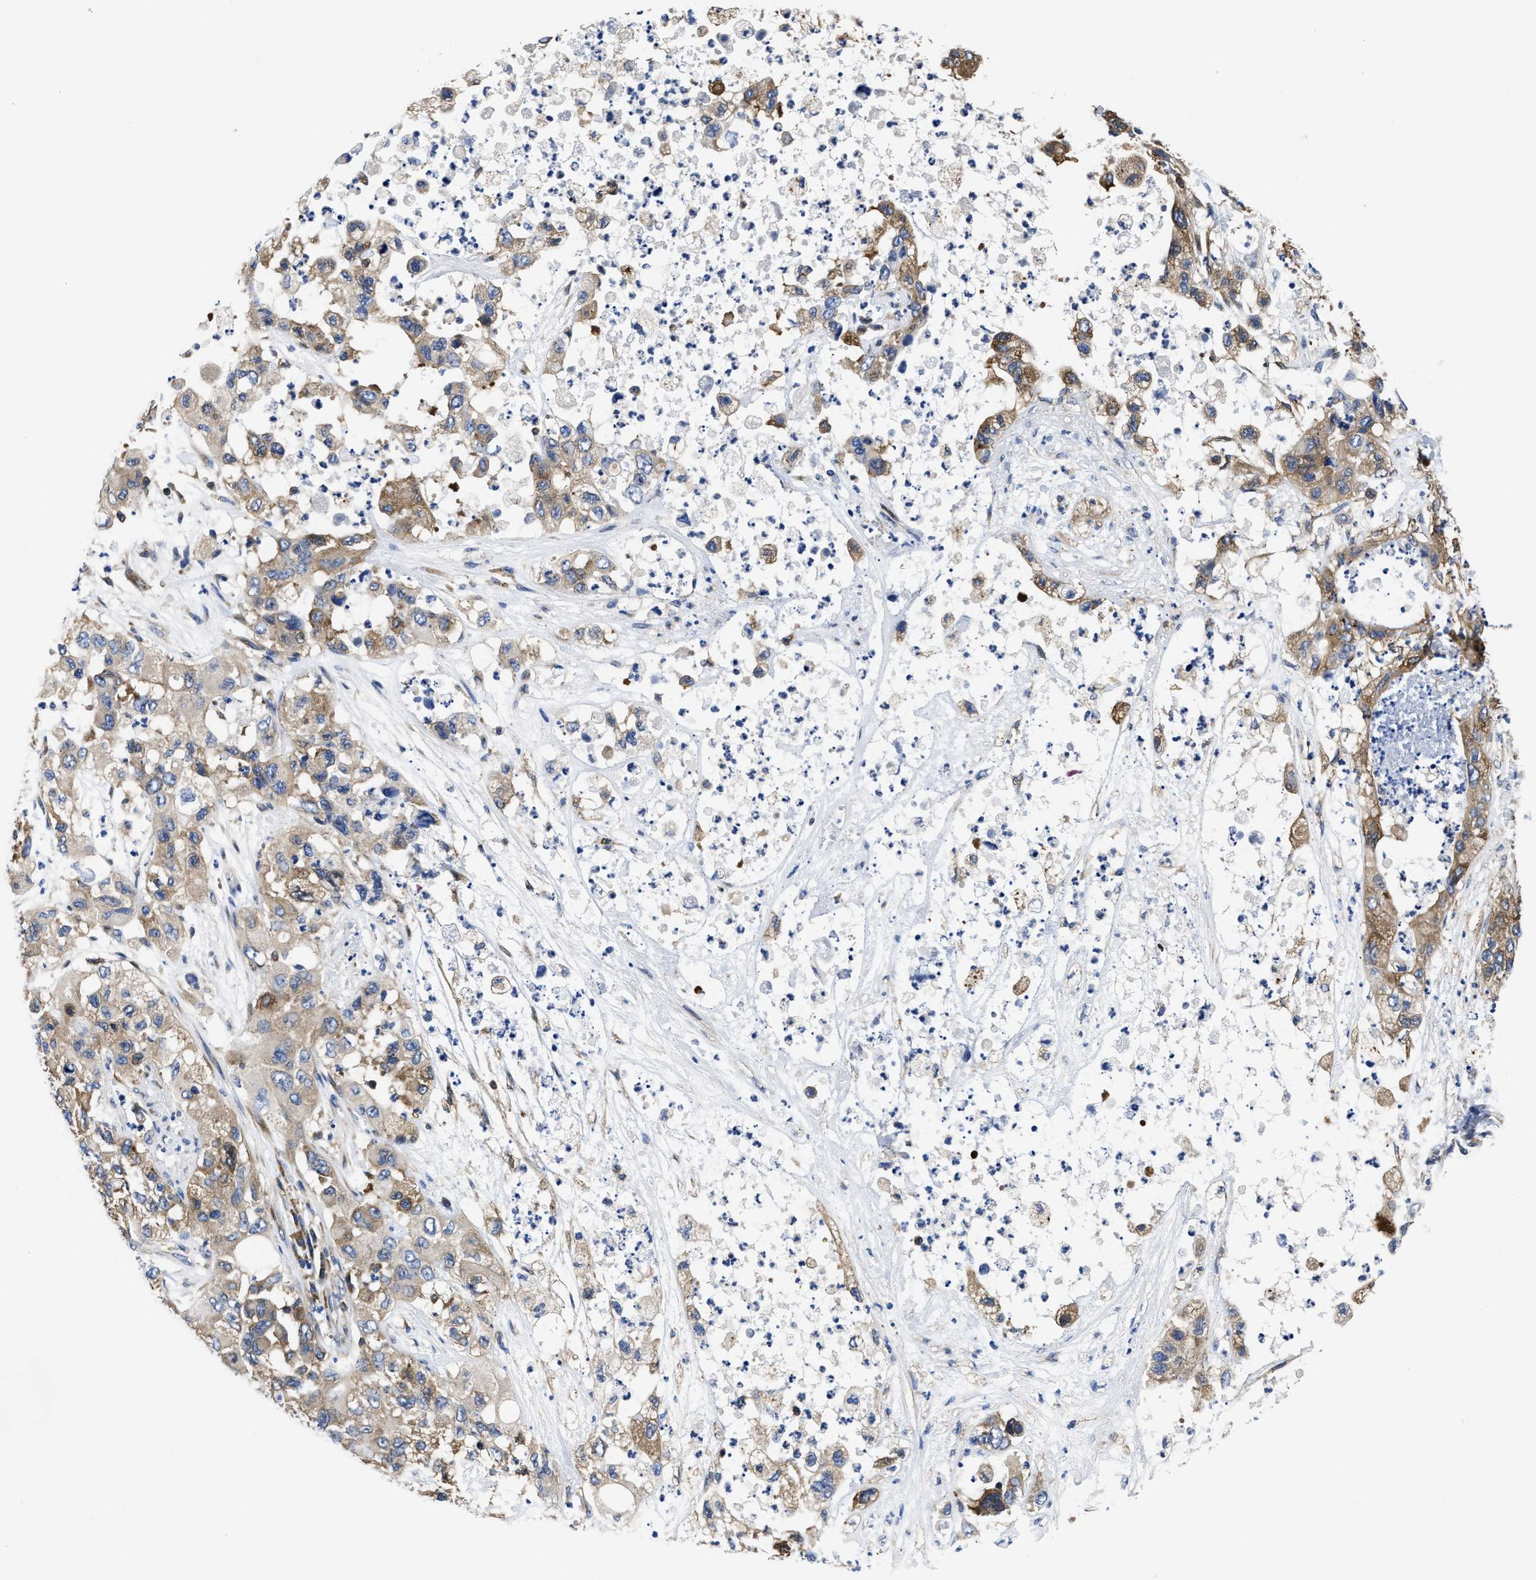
{"staining": {"intensity": "moderate", "quantity": "25%-75%", "location": "cytoplasmic/membranous"}, "tissue": "pancreatic cancer", "cell_type": "Tumor cells", "image_type": "cancer", "snomed": [{"axis": "morphology", "description": "Adenocarcinoma, NOS"}, {"axis": "topography", "description": "Pancreas"}], "caption": "Pancreatic cancer was stained to show a protein in brown. There is medium levels of moderate cytoplasmic/membranous expression in about 25%-75% of tumor cells.", "gene": "YARS1", "patient": {"sex": "female", "age": 78}}